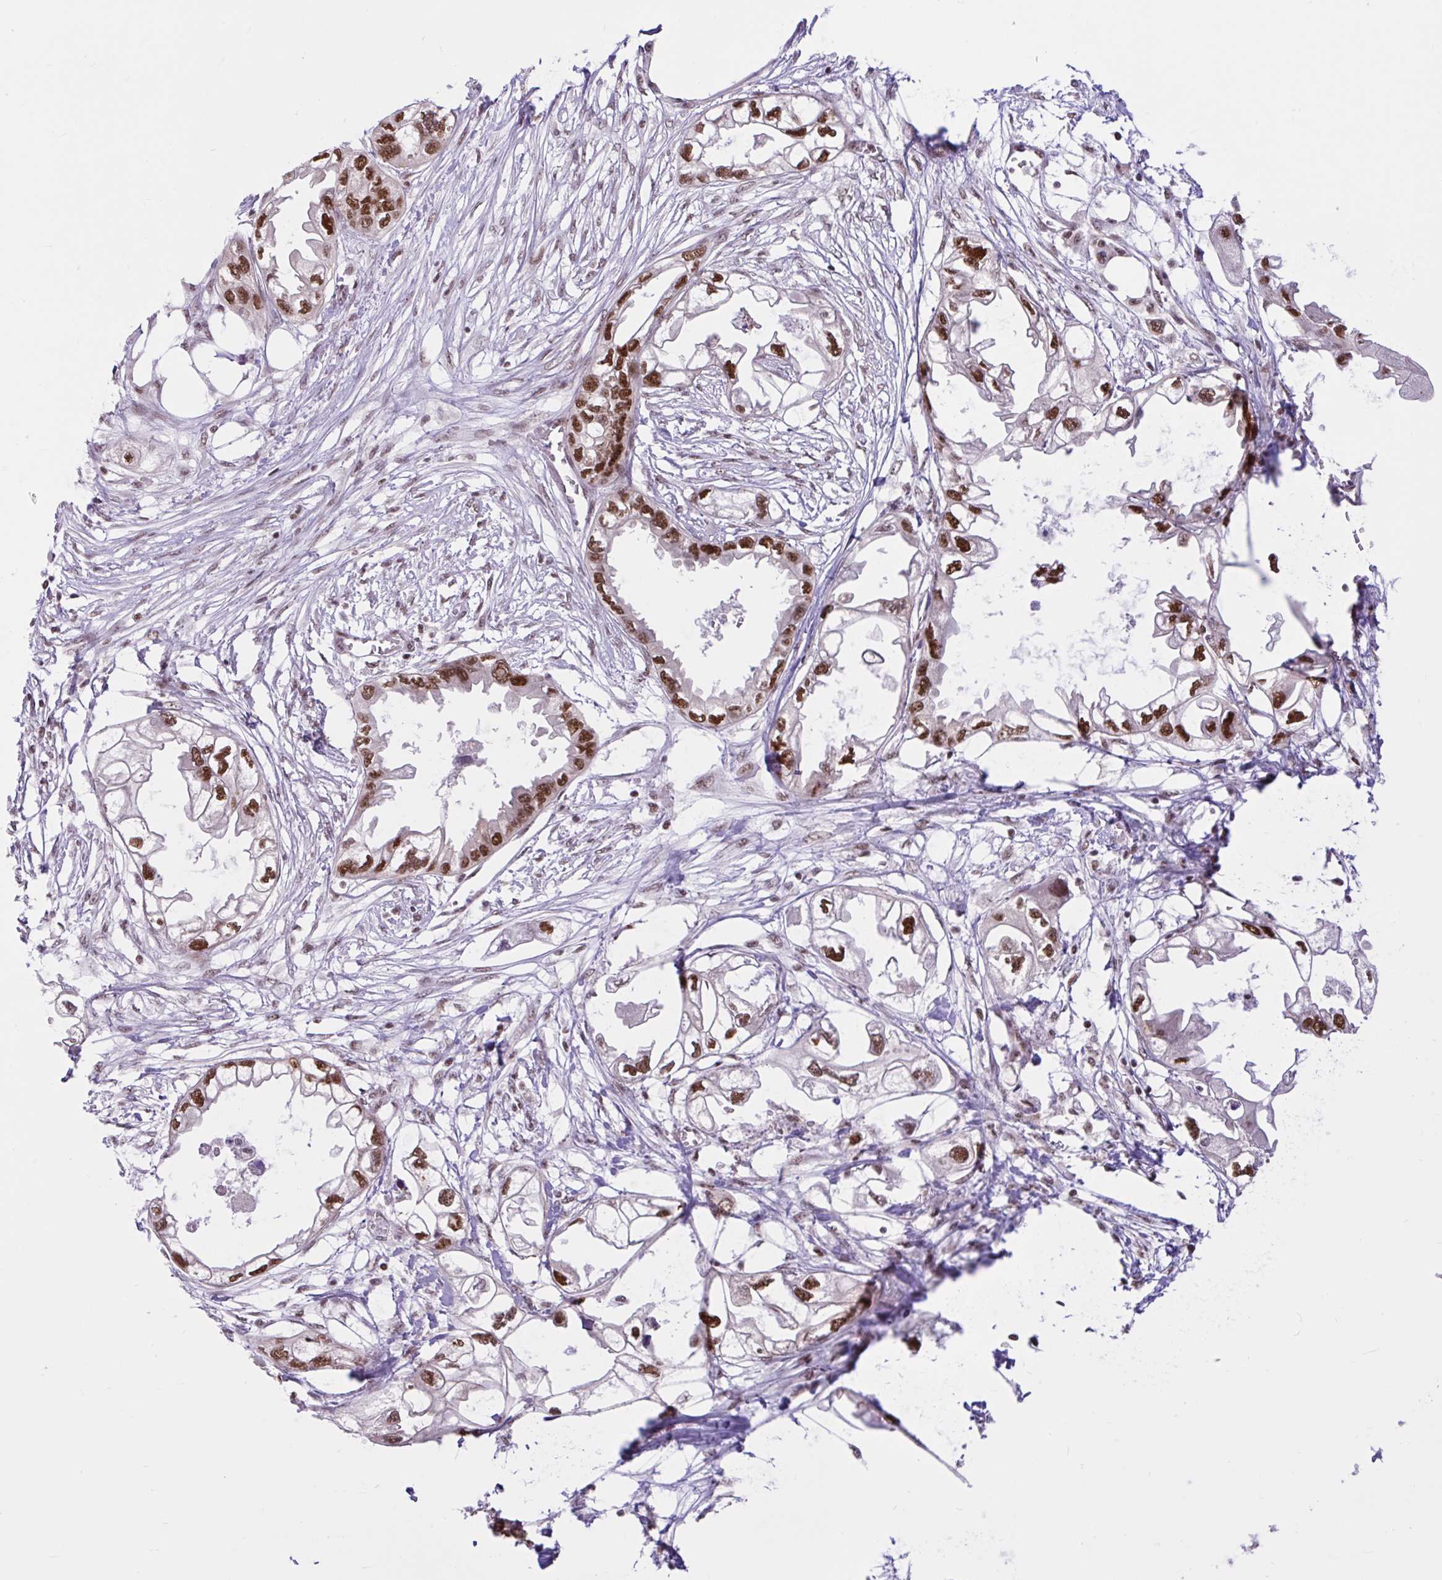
{"staining": {"intensity": "moderate", "quantity": ">75%", "location": "nuclear"}, "tissue": "endometrial cancer", "cell_type": "Tumor cells", "image_type": "cancer", "snomed": [{"axis": "morphology", "description": "Adenocarcinoma, NOS"}, {"axis": "morphology", "description": "Adenocarcinoma, metastatic, NOS"}, {"axis": "topography", "description": "Adipose tissue"}, {"axis": "topography", "description": "Endometrium"}], "caption": "A brown stain highlights moderate nuclear positivity of a protein in human endometrial metastatic adenocarcinoma tumor cells.", "gene": "CCDC12", "patient": {"sex": "female", "age": 67}}